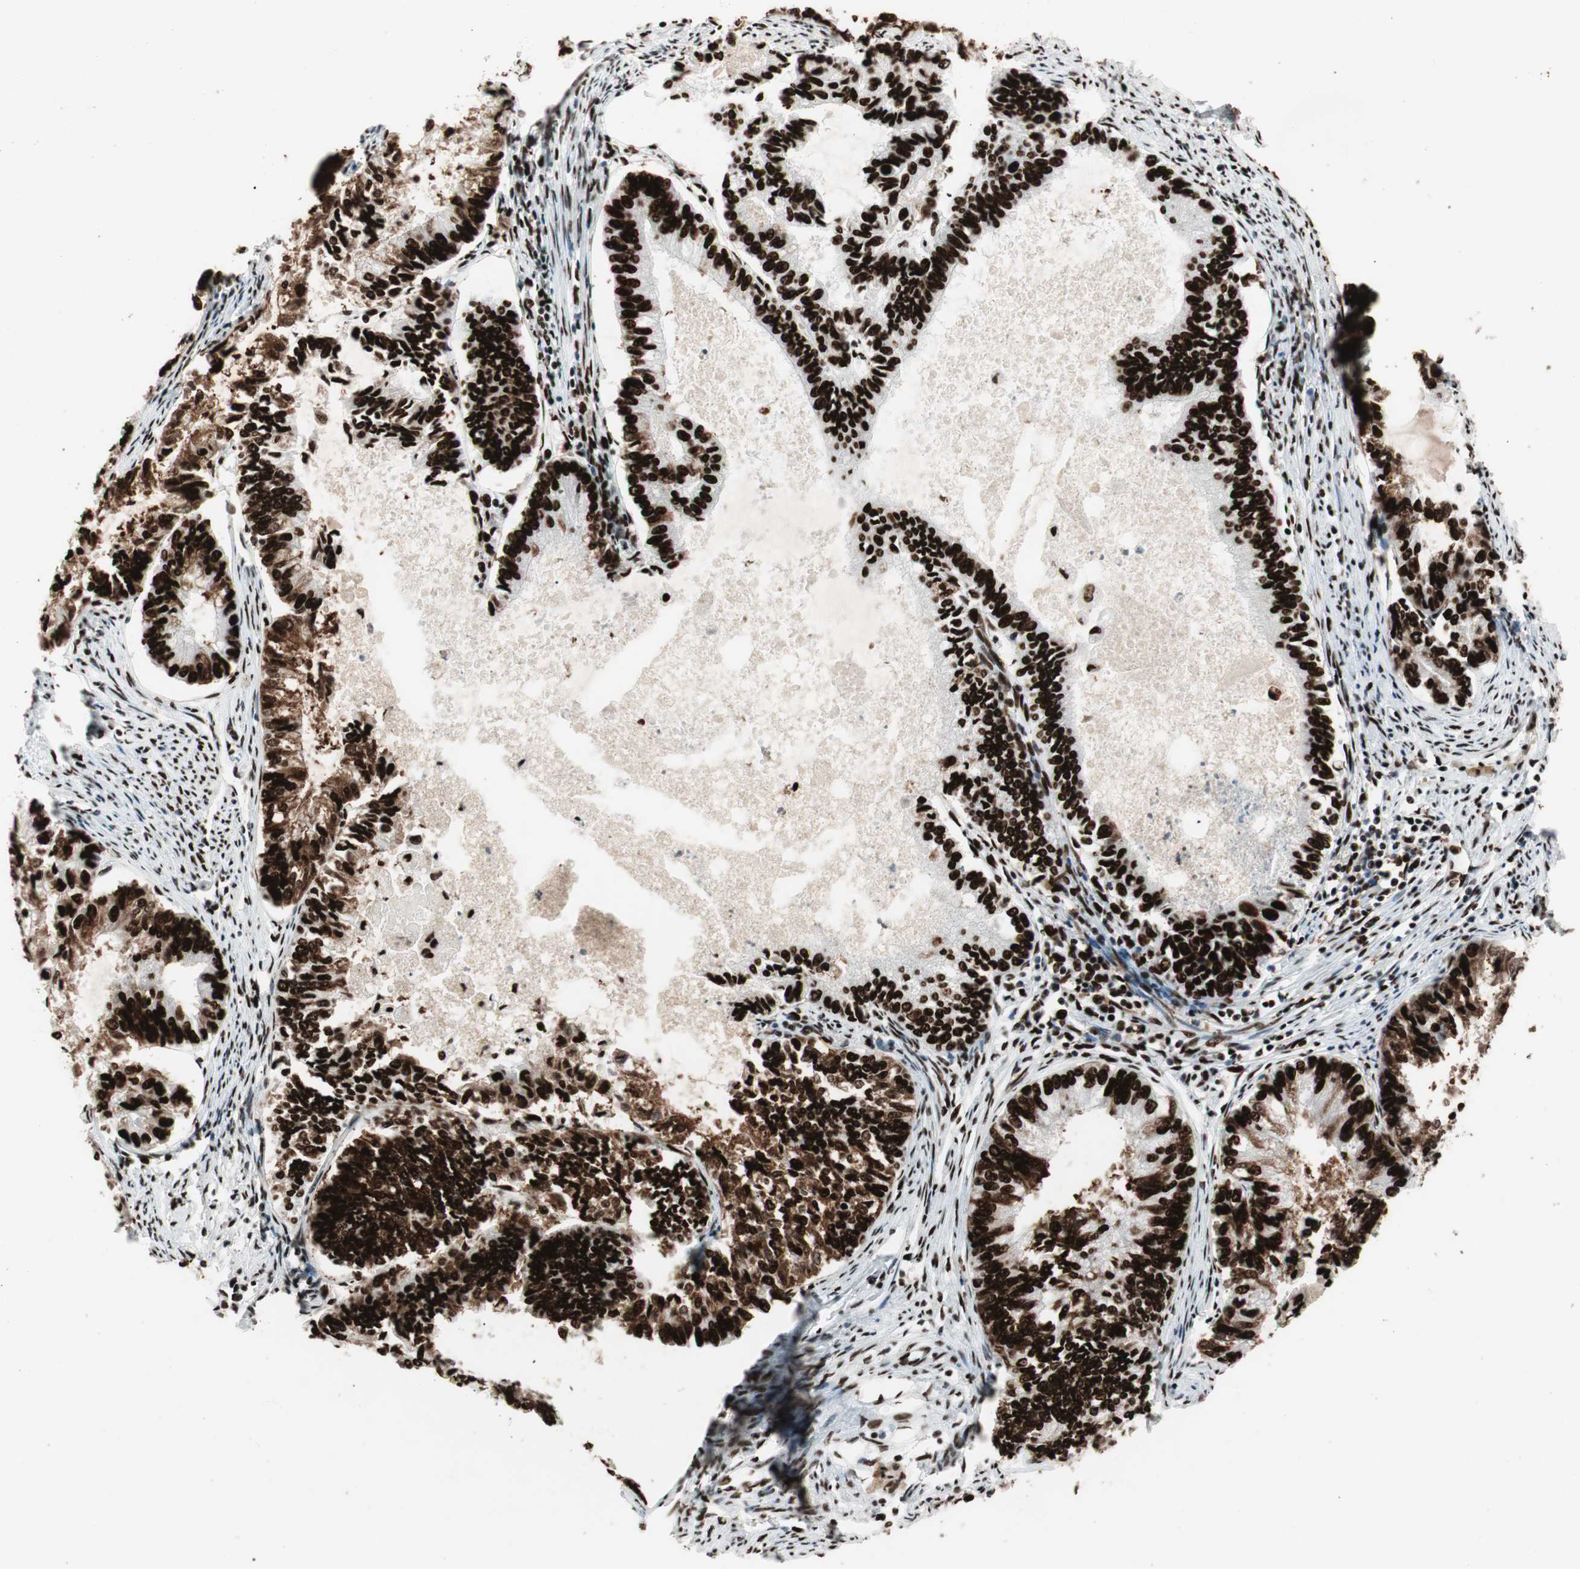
{"staining": {"intensity": "strong", "quantity": ">75%", "location": "cytoplasmic/membranous,nuclear"}, "tissue": "endometrial cancer", "cell_type": "Tumor cells", "image_type": "cancer", "snomed": [{"axis": "morphology", "description": "Adenocarcinoma, NOS"}, {"axis": "topography", "description": "Endometrium"}], "caption": "Endometrial adenocarcinoma tissue shows strong cytoplasmic/membranous and nuclear expression in about >75% of tumor cells", "gene": "PSME3", "patient": {"sex": "female", "age": 86}}